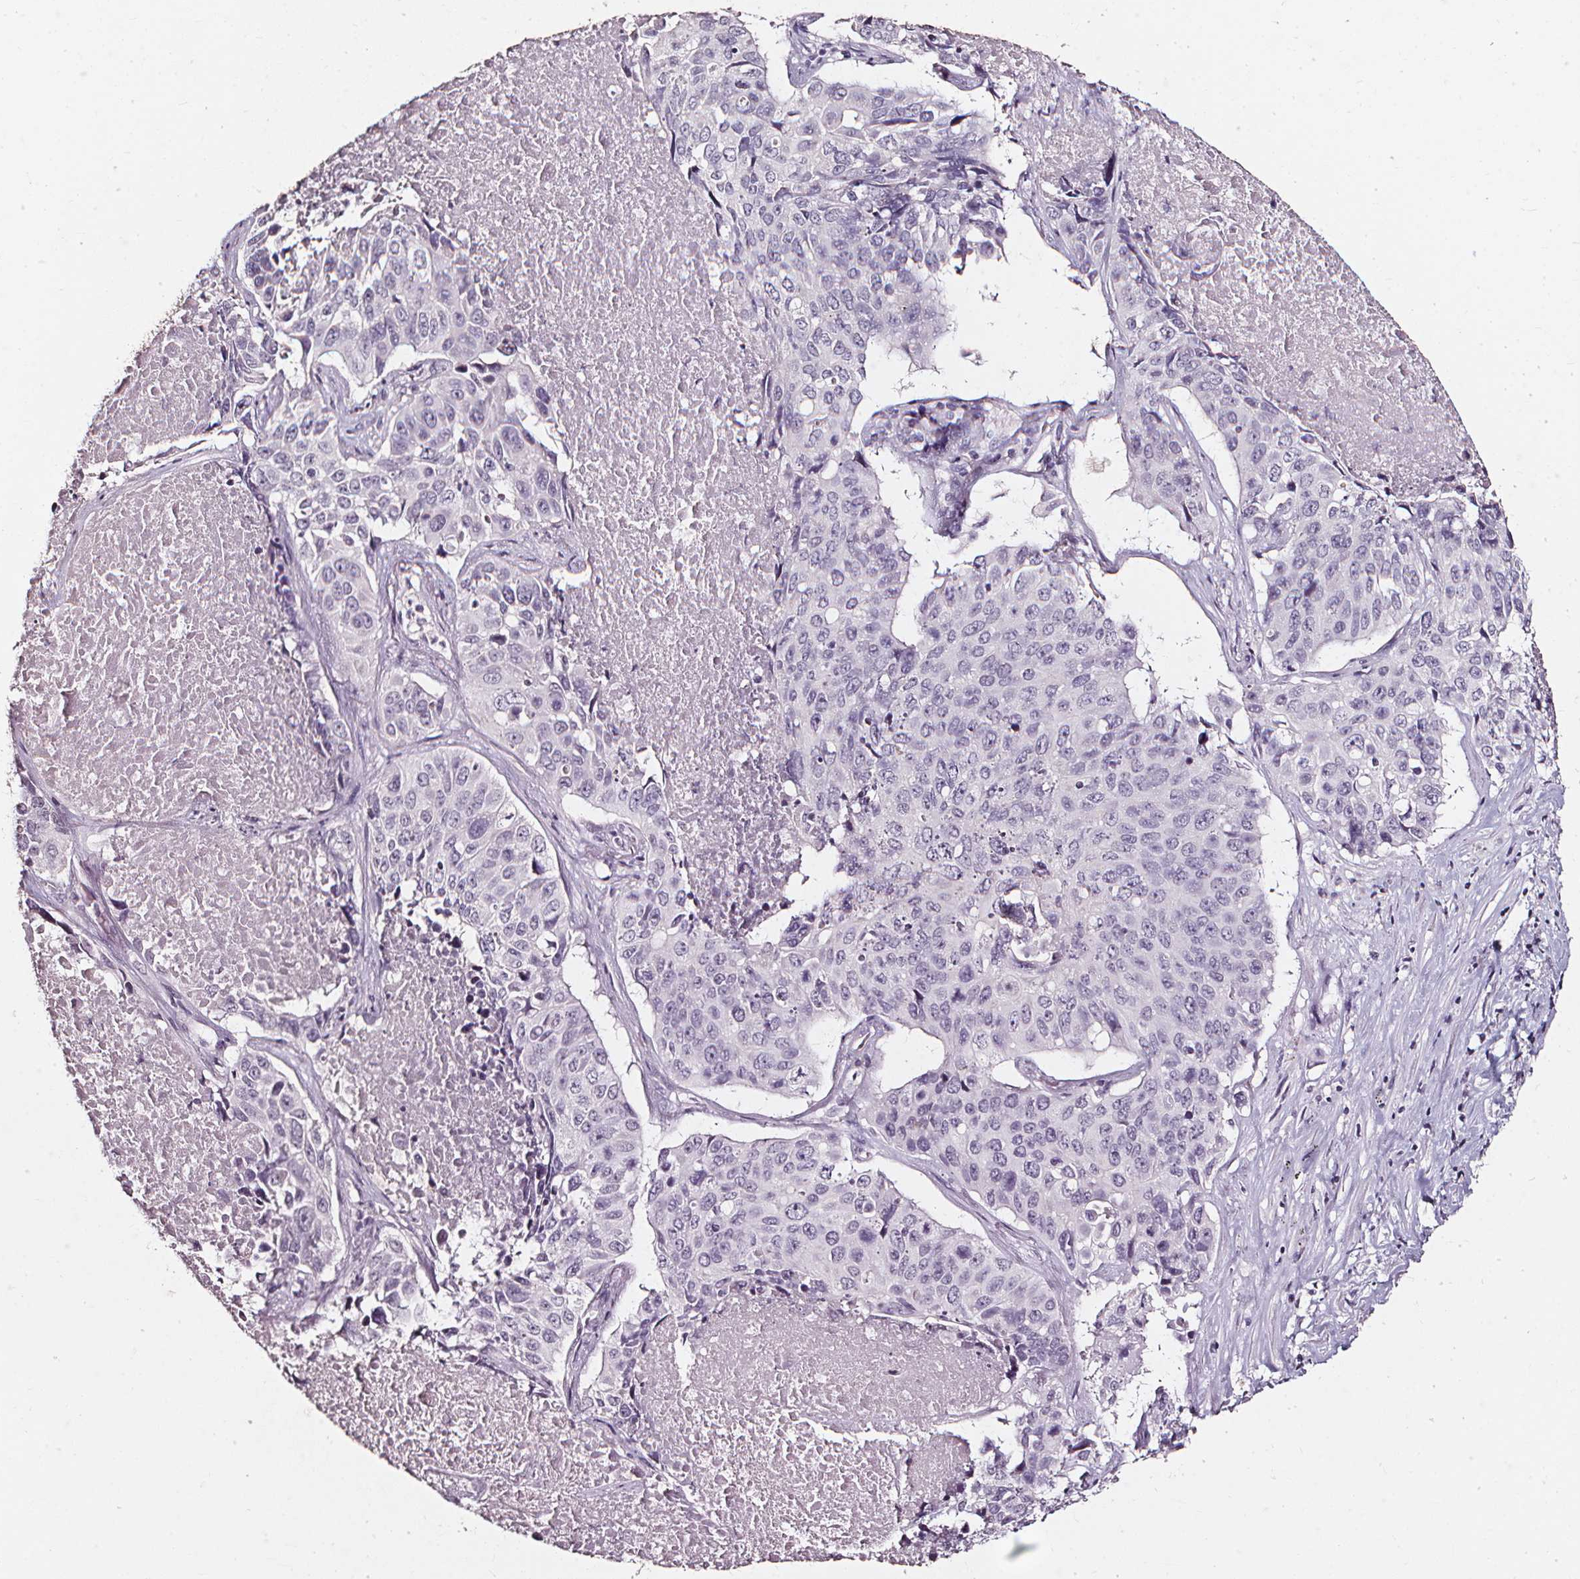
{"staining": {"intensity": "negative", "quantity": "none", "location": "none"}, "tissue": "lung cancer", "cell_type": "Tumor cells", "image_type": "cancer", "snomed": [{"axis": "morphology", "description": "Normal tissue, NOS"}, {"axis": "morphology", "description": "Squamous cell carcinoma, NOS"}, {"axis": "topography", "description": "Bronchus"}, {"axis": "topography", "description": "Lung"}], "caption": "DAB (3,3'-diaminobenzidine) immunohistochemical staining of squamous cell carcinoma (lung) reveals no significant expression in tumor cells. (Brightfield microscopy of DAB (3,3'-diaminobenzidine) immunohistochemistry at high magnification).", "gene": "DEFA5", "patient": {"sex": "male", "age": 64}}